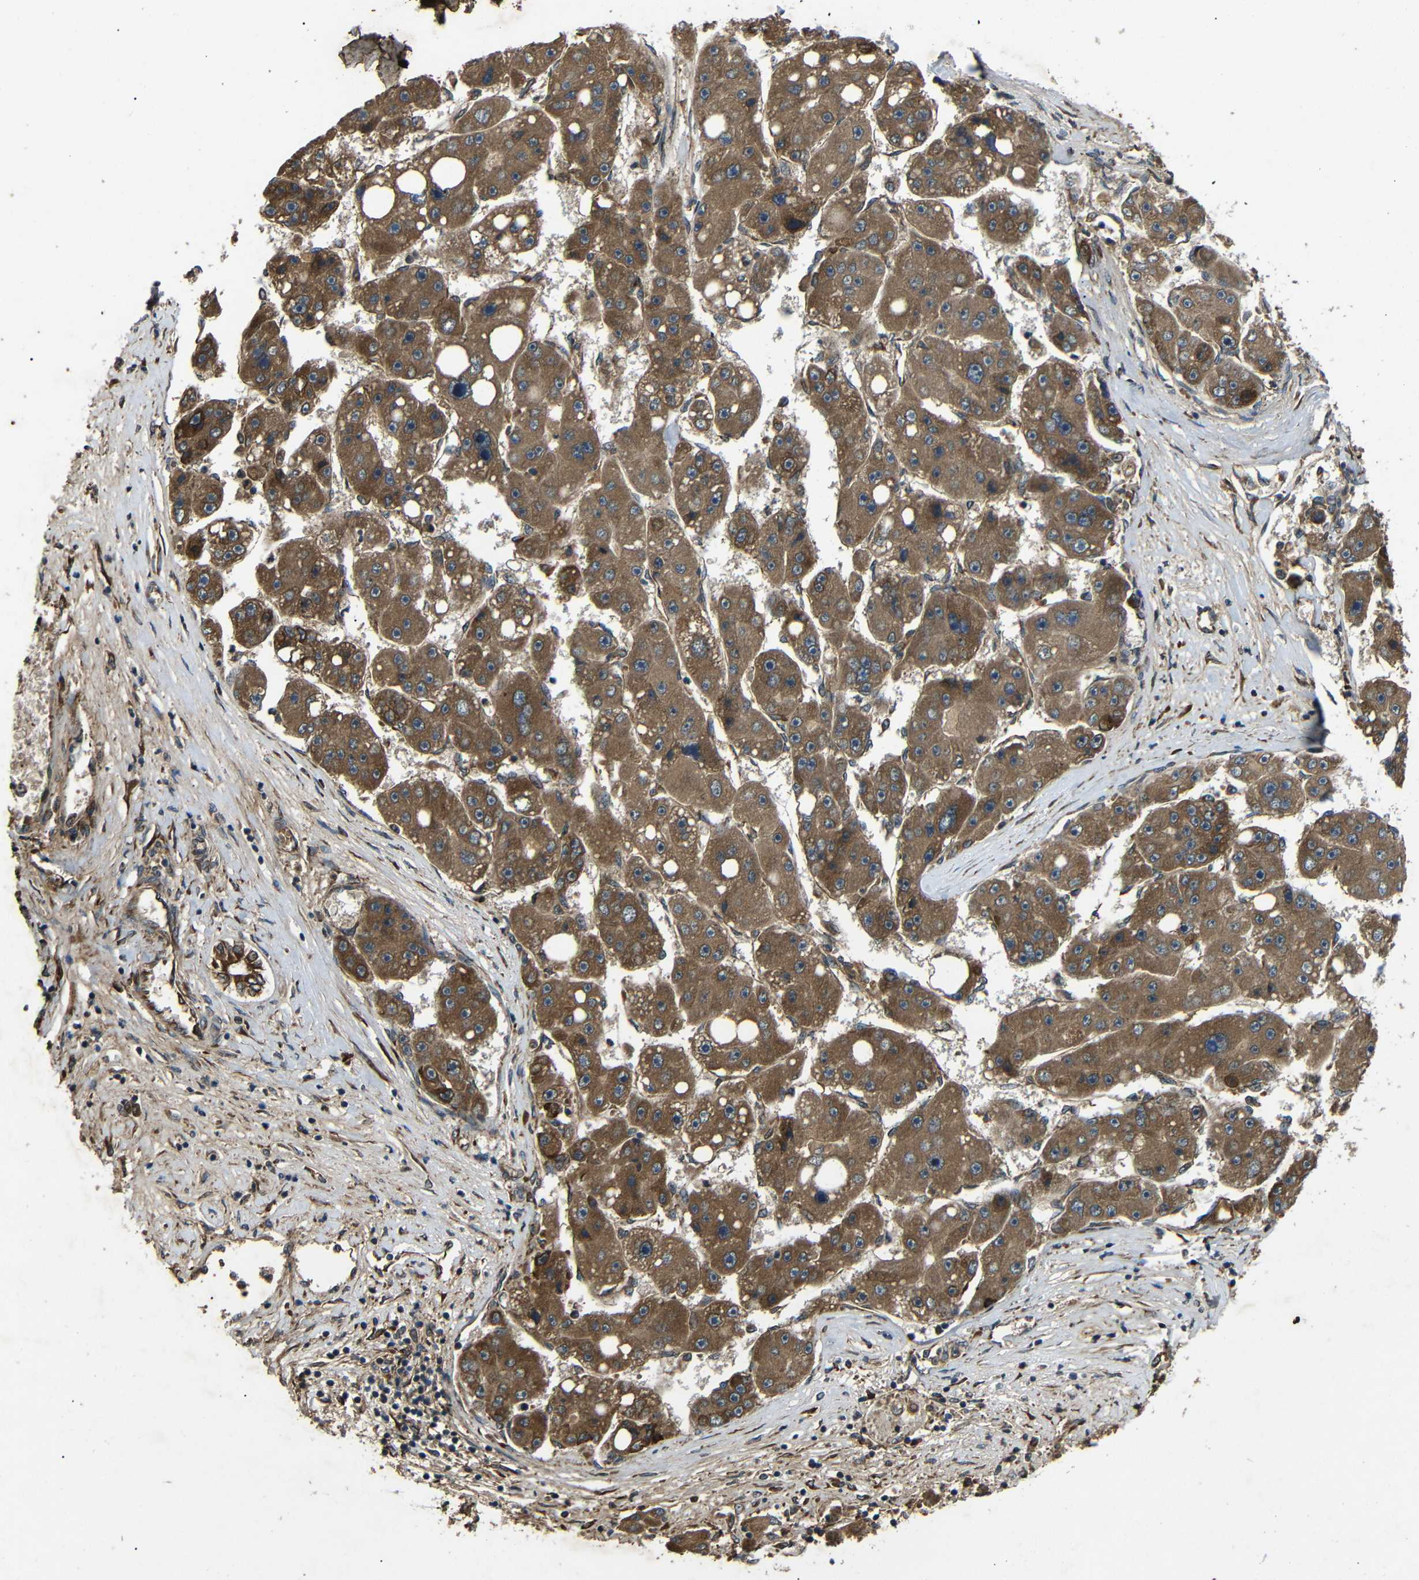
{"staining": {"intensity": "moderate", "quantity": ">75%", "location": "cytoplasmic/membranous"}, "tissue": "liver cancer", "cell_type": "Tumor cells", "image_type": "cancer", "snomed": [{"axis": "morphology", "description": "Carcinoma, Hepatocellular, NOS"}, {"axis": "topography", "description": "Liver"}], "caption": "The photomicrograph exhibits a brown stain indicating the presence of a protein in the cytoplasmic/membranous of tumor cells in hepatocellular carcinoma (liver).", "gene": "TRPC1", "patient": {"sex": "female", "age": 61}}